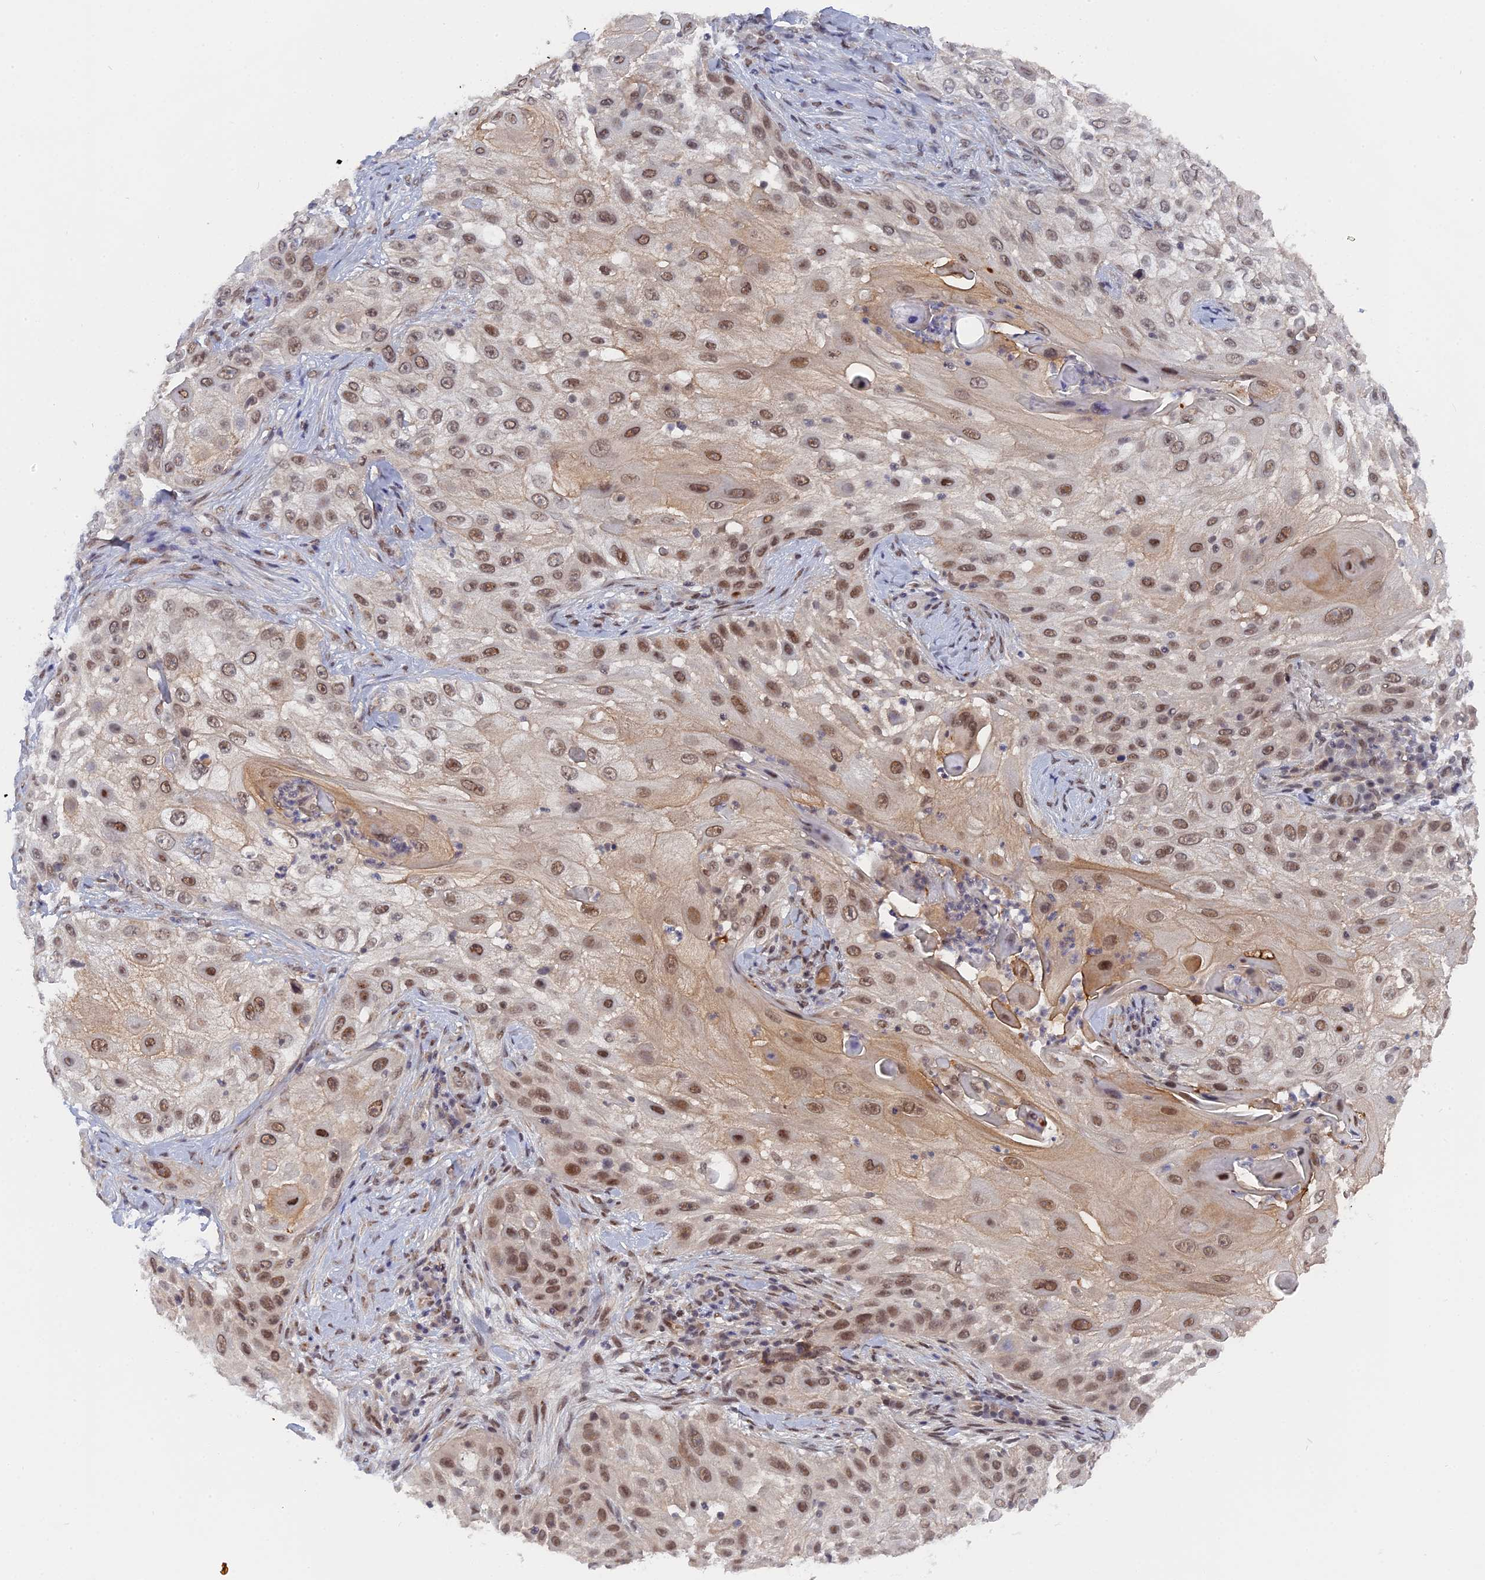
{"staining": {"intensity": "moderate", "quantity": ">75%", "location": "nuclear"}, "tissue": "skin cancer", "cell_type": "Tumor cells", "image_type": "cancer", "snomed": [{"axis": "morphology", "description": "Squamous cell carcinoma, NOS"}, {"axis": "topography", "description": "Skin"}], "caption": "Brown immunohistochemical staining in squamous cell carcinoma (skin) displays moderate nuclear staining in approximately >75% of tumor cells. The staining was performed using DAB to visualize the protein expression in brown, while the nuclei were stained in blue with hematoxylin (Magnification: 20x).", "gene": "CCDC85A", "patient": {"sex": "female", "age": 44}}